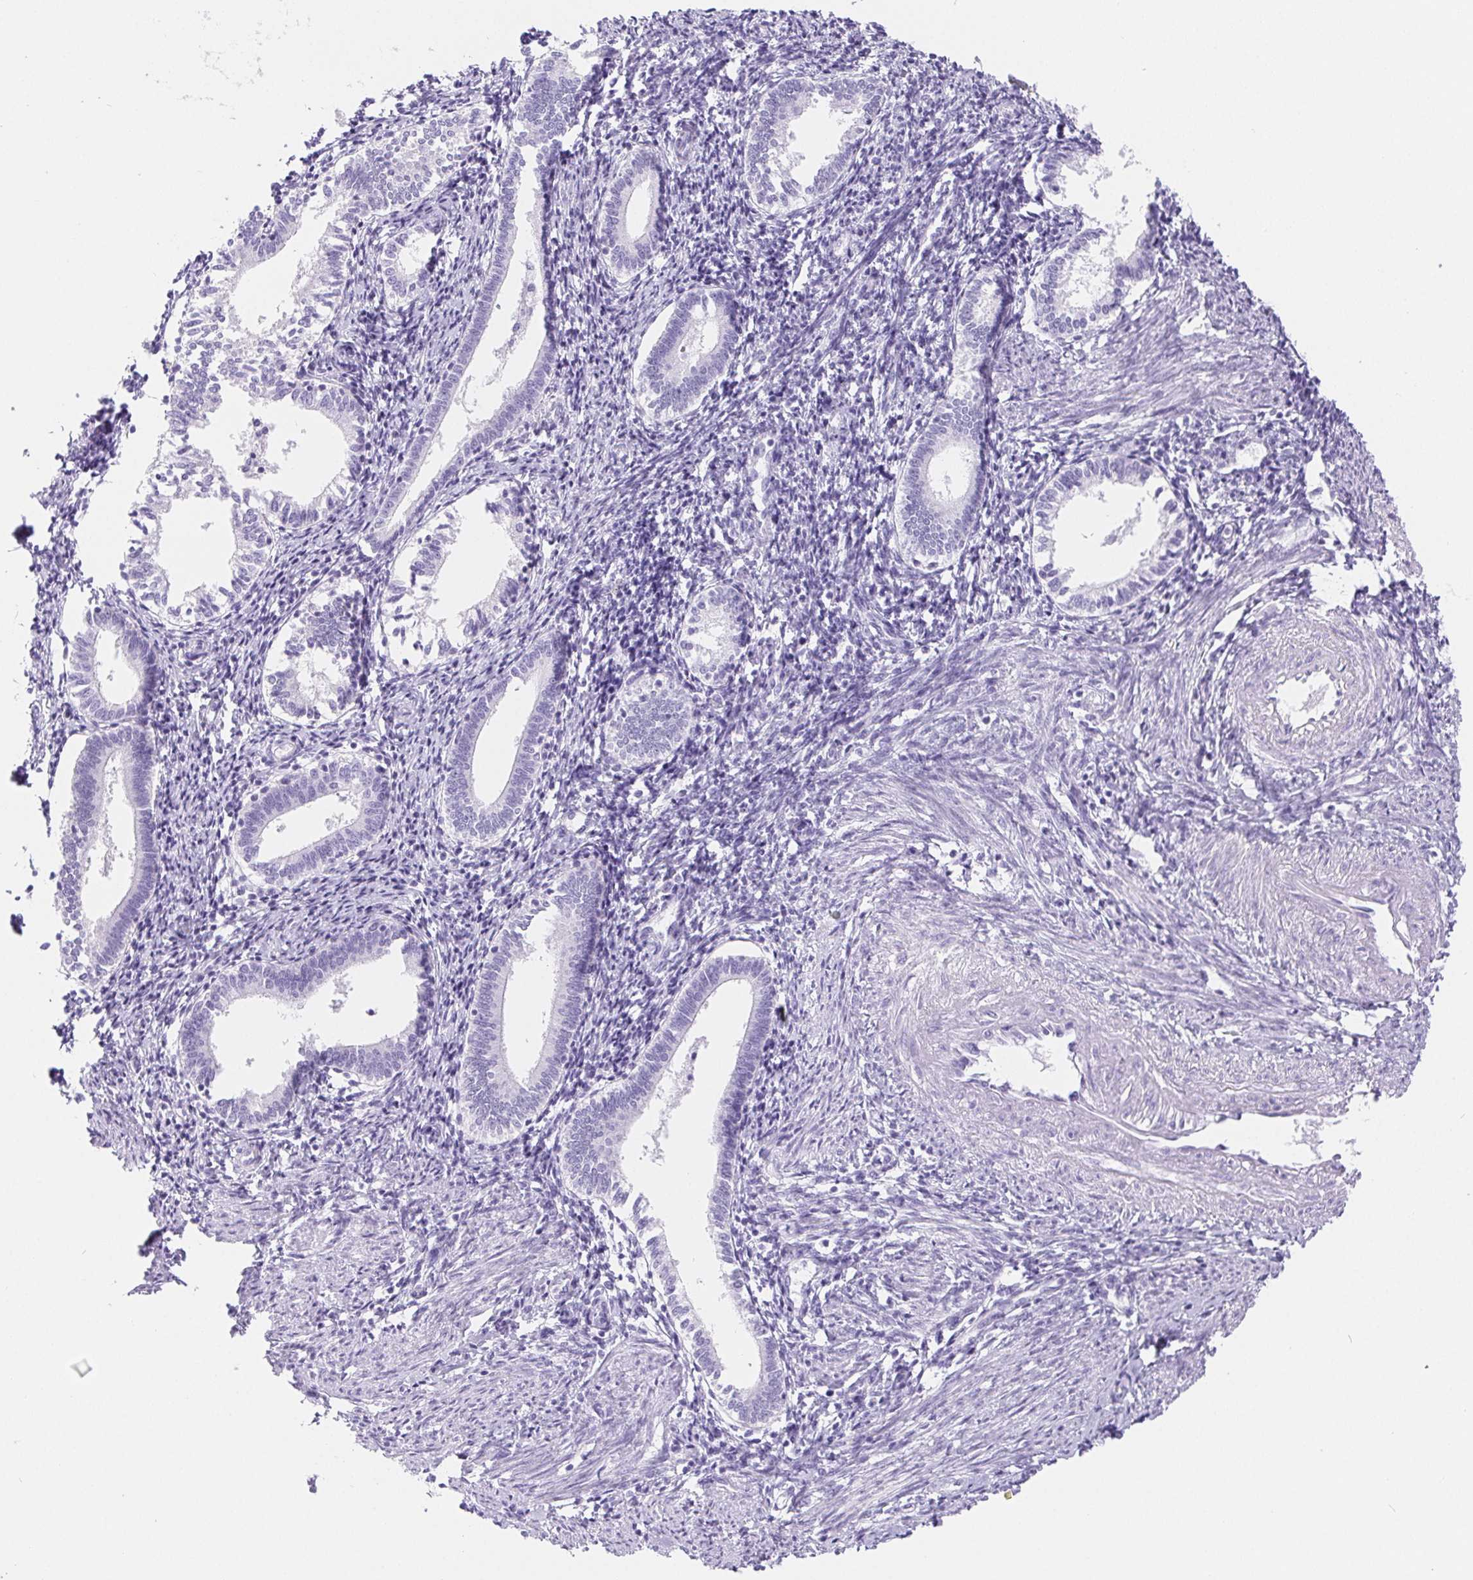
{"staining": {"intensity": "negative", "quantity": "none", "location": "none"}, "tissue": "endometrium", "cell_type": "Cells in endometrial stroma", "image_type": "normal", "snomed": [{"axis": "morphology", "description": "Normal tissue, NOS"}, {"axis": "topography", "description": "Endometrium"}], "caption": "This histopathology image is of unremarkable endometrium stained with immunohistochemistry (IHC) to label a protein in brown with the nuclei are counter-stained blue. There is no expression in cells in endometrial stroma.", "gene": "PNLIP", "patient": {"sex": "female", "age": 41}}